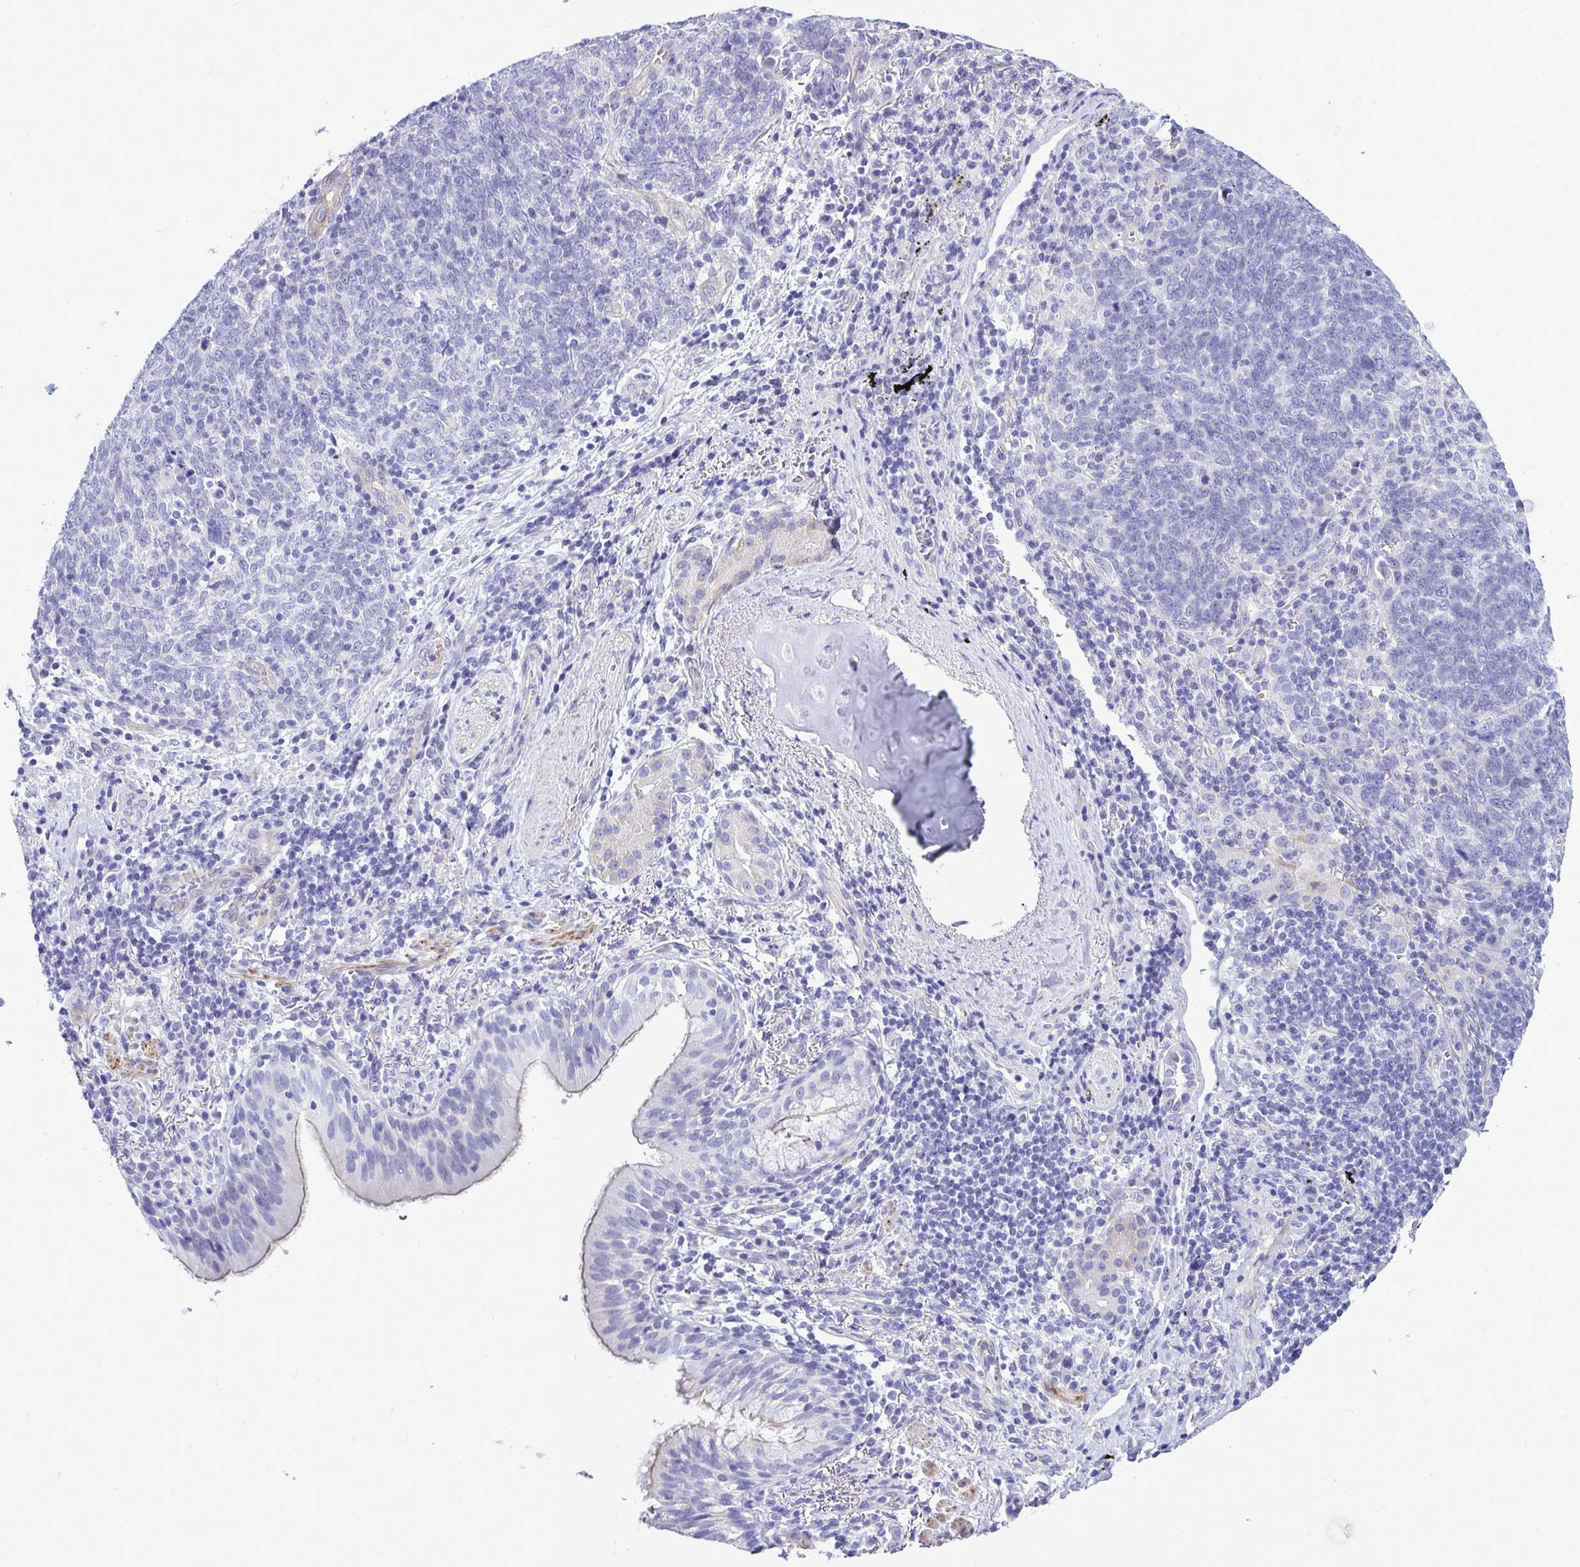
{"staining": {"intensity": "negative", "quantity": "none", "location": "none"}, "tissue": "lung cancer", "cell_type": "Tumor cells", "image_type": "cancer", "snomed": [{"axis": "morphology", "description": "Squamous cell carcinoma, NOS"}, {"axis": "topography", "description": "Lung"}], "caption": "A high-resolution micrograph shows immunohistochemistry staining of lung cancer (squamous cell carcinoma), which demonstrates no significant positivity in tumor cells.", "gene": "ABCG2", "patient": {"sex": "female", "age": 72}}